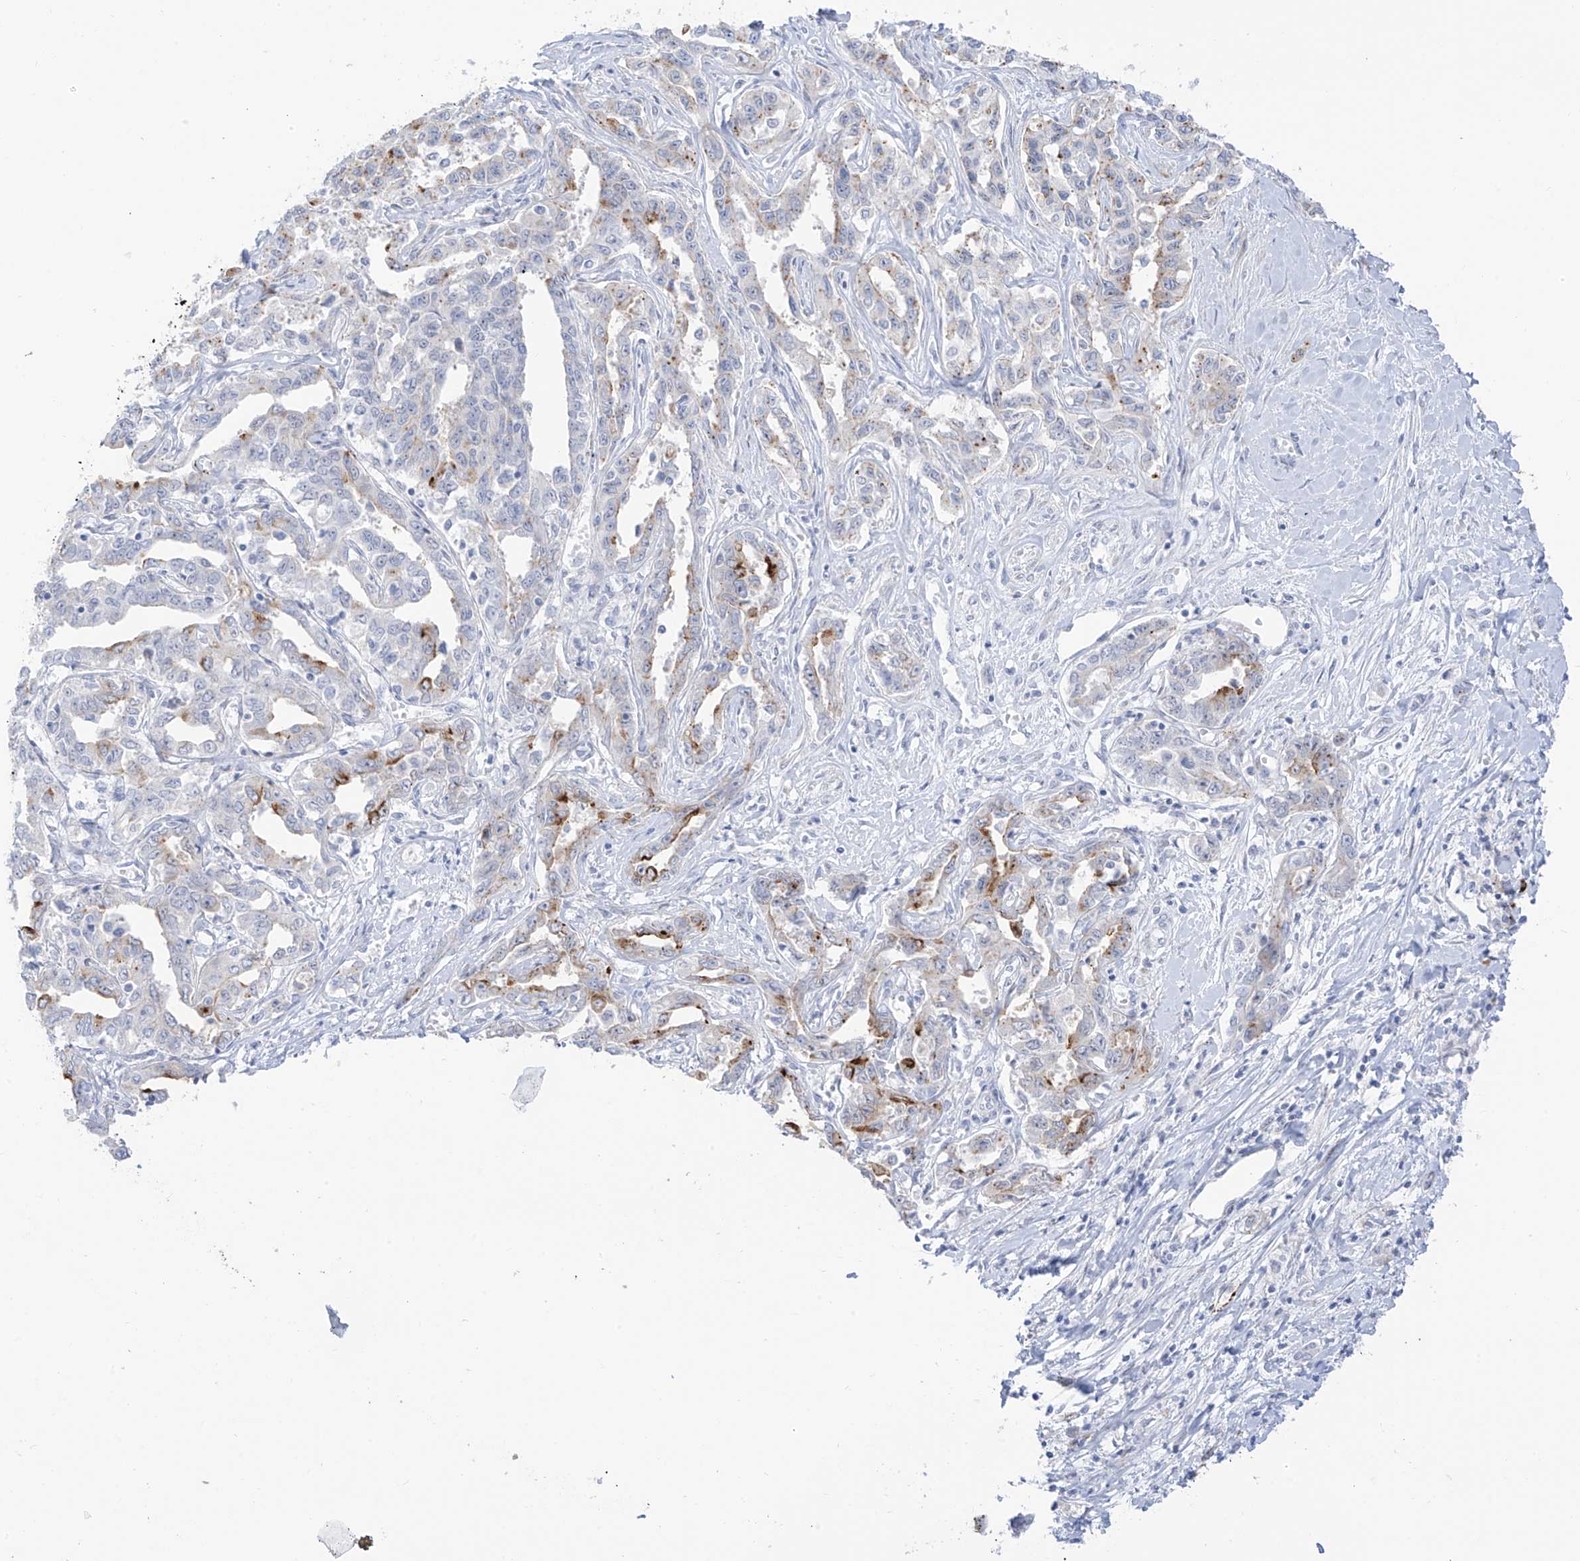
{"staining": {"intensity": "moderate", "quantity": "<25%", "location": "cytoplasmic/membranous"}, "tissue": "liver cancer", "cell_type": "Tumor cells", "image_type": "cancer", "snomed": [{"axis": "morphology", "description": "Cholangiocarcinoma"}, {"axis": "topography", "description": "Liver"}], "caption": "Protein expression analysis of liver cholangiocarcinoma reveals moderate cytoplasmic/membranous expression in approximately <25% of tumor cells.", "gene": "PSPH", "patient": {"sex": "male", "age": 59}}